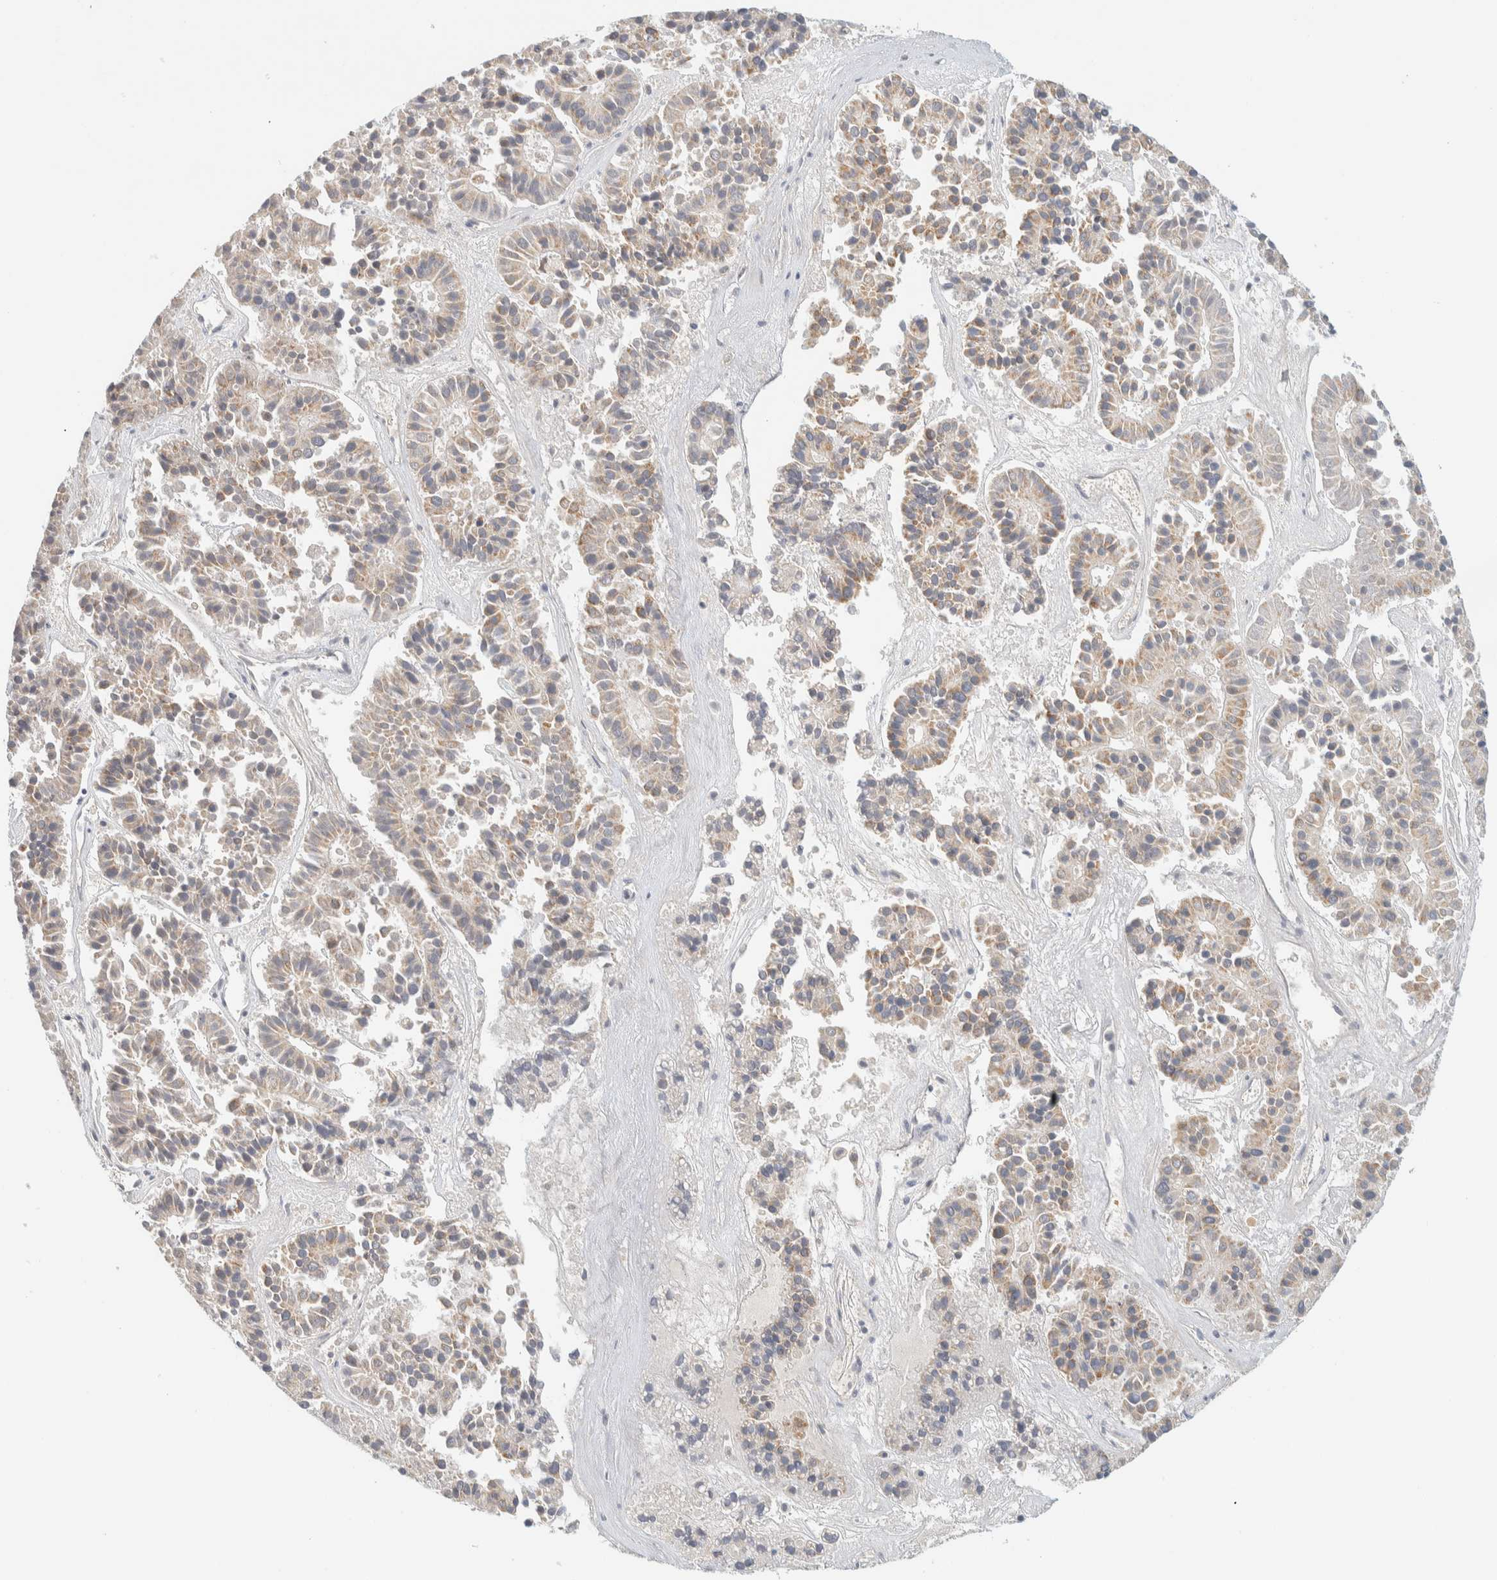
{"staining": {"intensity": "weak", "quantity": "25%-75%", "location": "cytoplasmic/membranous"}, "tissue": "pancreatic cancer", "cell_type": "Tumor cells", "image_type": "cancer", "snomed": [{"axis": "morphology", "description": "Adenocarcinoma, NOS"}, {"axis": "topography", "description": "Pancreas"}], "caption": "Adenocarcinoma (pancreatic) stained with a brown dye displays weak cytoplasmic/membranous positive staining in about 25%-75% of tumor cells.", "gene": "TNK1", "patient": {"sex": "male", "age": 50}}